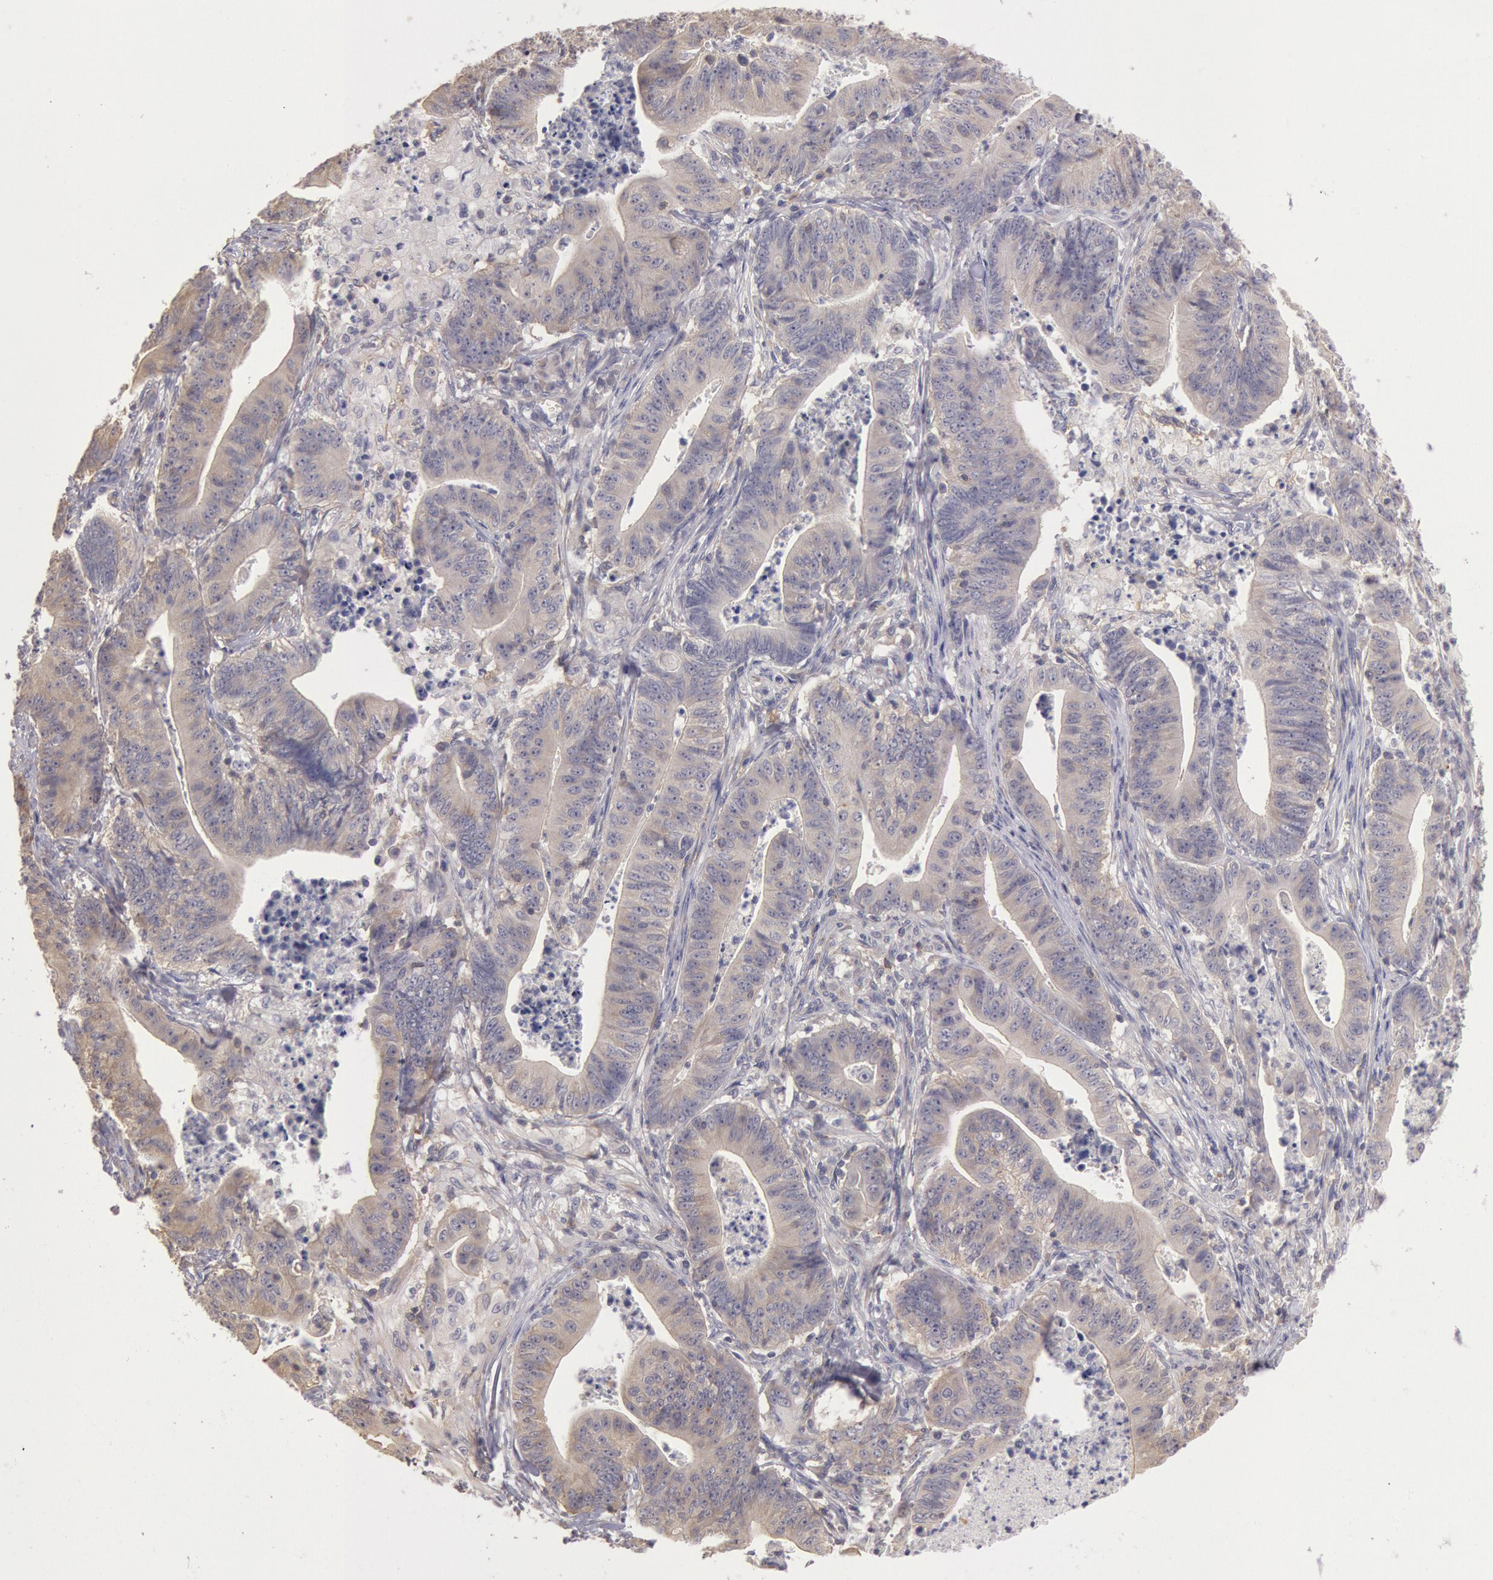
{"staining": {"intensity": "weak", "quantity": ">75%", "location": "cytoplasmic/membranous"}, "tissue": "stomach cancer", "cell_type": "Tumor cells", "image_type": "cancer", "snomed": [{"axis": "morphology", "description": "Adenocarcinoma, NOS"}, {"axis": "topography", "description": "Stomach, lower"}], "caption": "IHC photomicrograph of human adenocarcinoma (stomach) stained for a protein (brown), which shows low levels of weak cytoplasmic/membranous expression in approximately >75% of tumor cells.", "gene": "NMT2", "patient": {"sex": "female", "age": 86}}